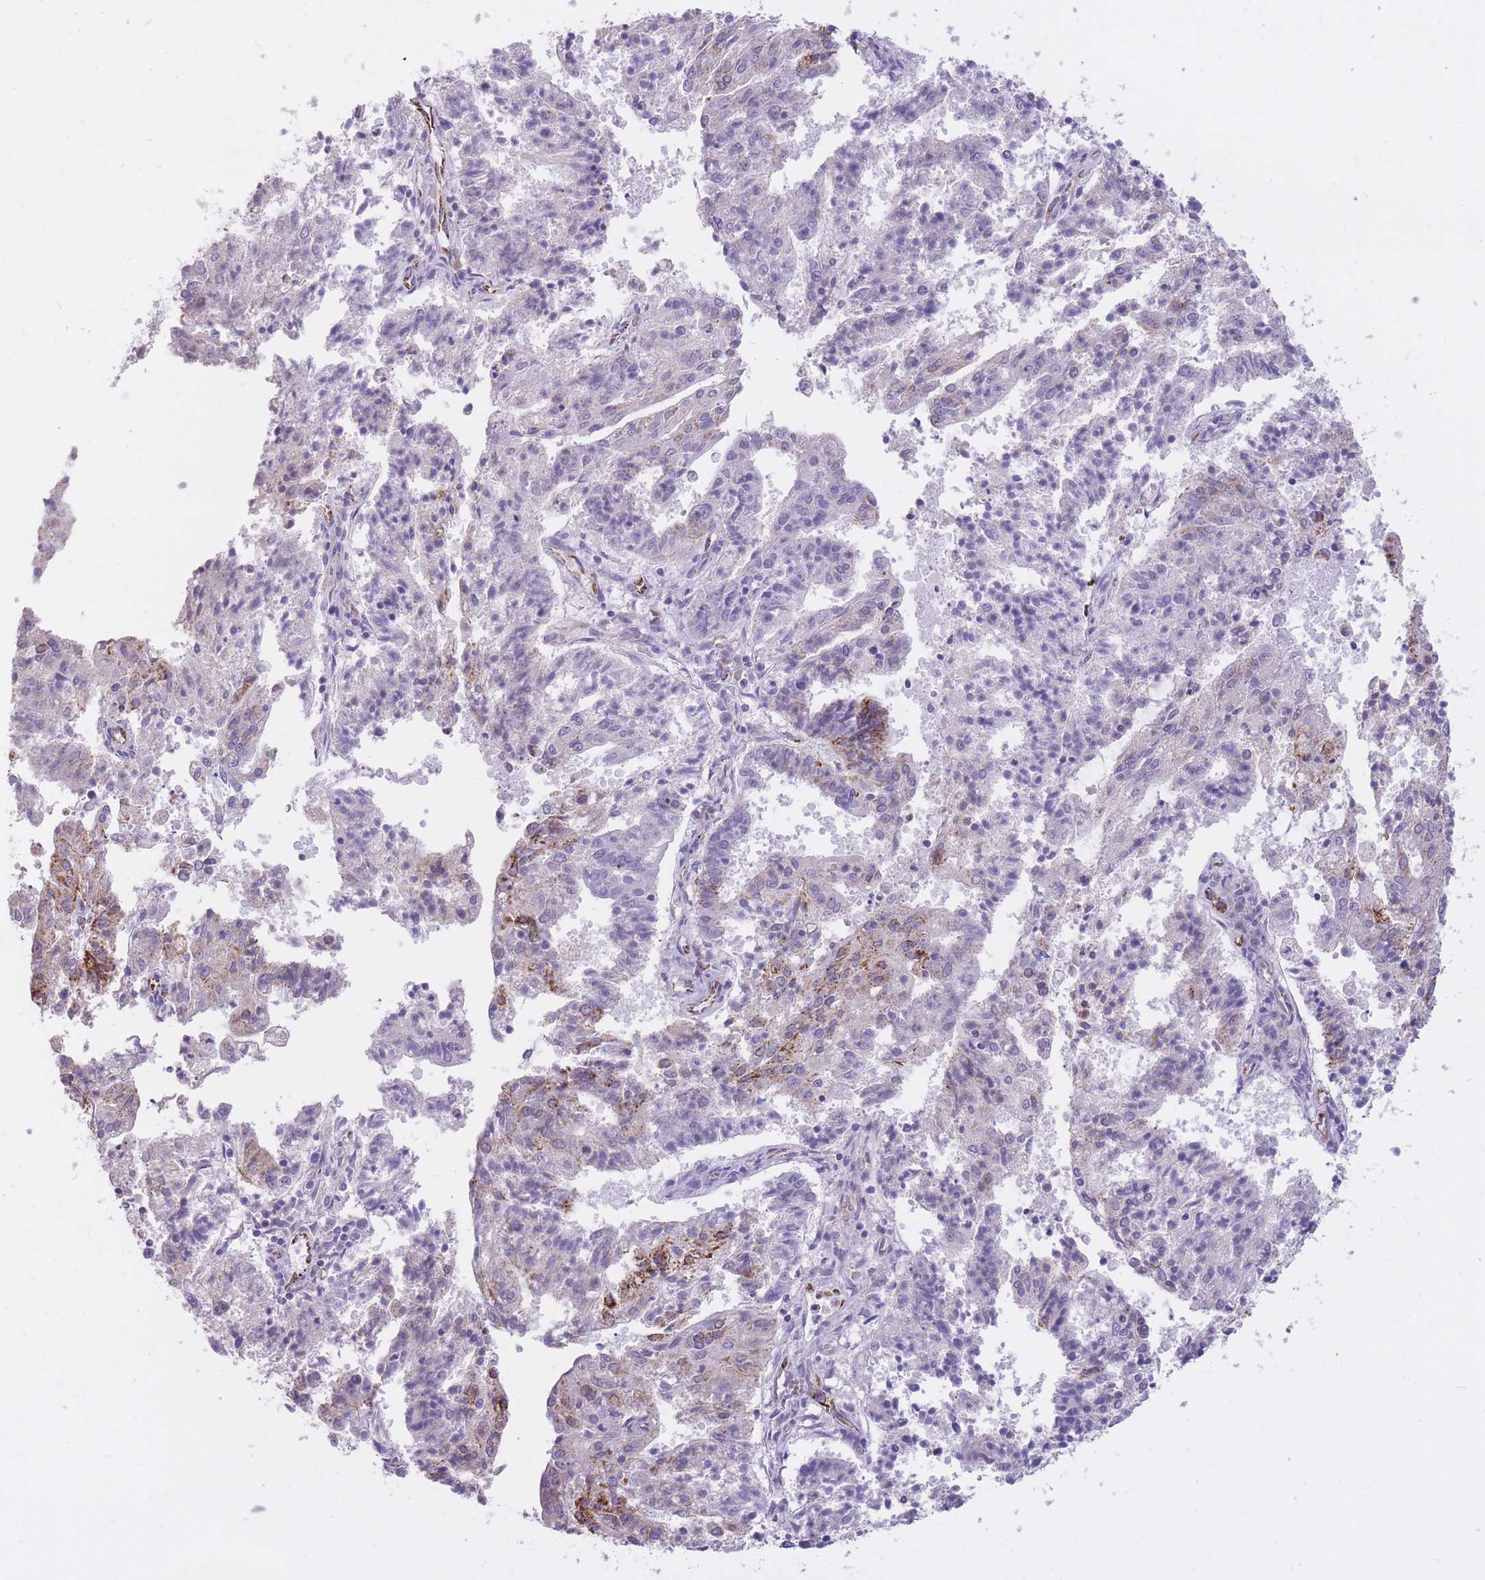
{"staining": {"intensity": "moderate", "quantity": "<25%", "location": "cytoplasmic/membranous"}, "tissue": "endometrial cancer", "cell_type": "Tumor cells", "image_type": "cancer", "snomed": [{"axis": "morphology", "description": "Adenocarcinoma, NOS"}, {"axis": "topography", "description": "Endometrium"}], "caption": "Immunohistochemical staining of human endometrial cancer reveals low levels of moderate cytoplasmic/membranous expression in about <25% of tumor cells.", "gene": "RNF170", "patient": {"sex": "female", "age": 82}}